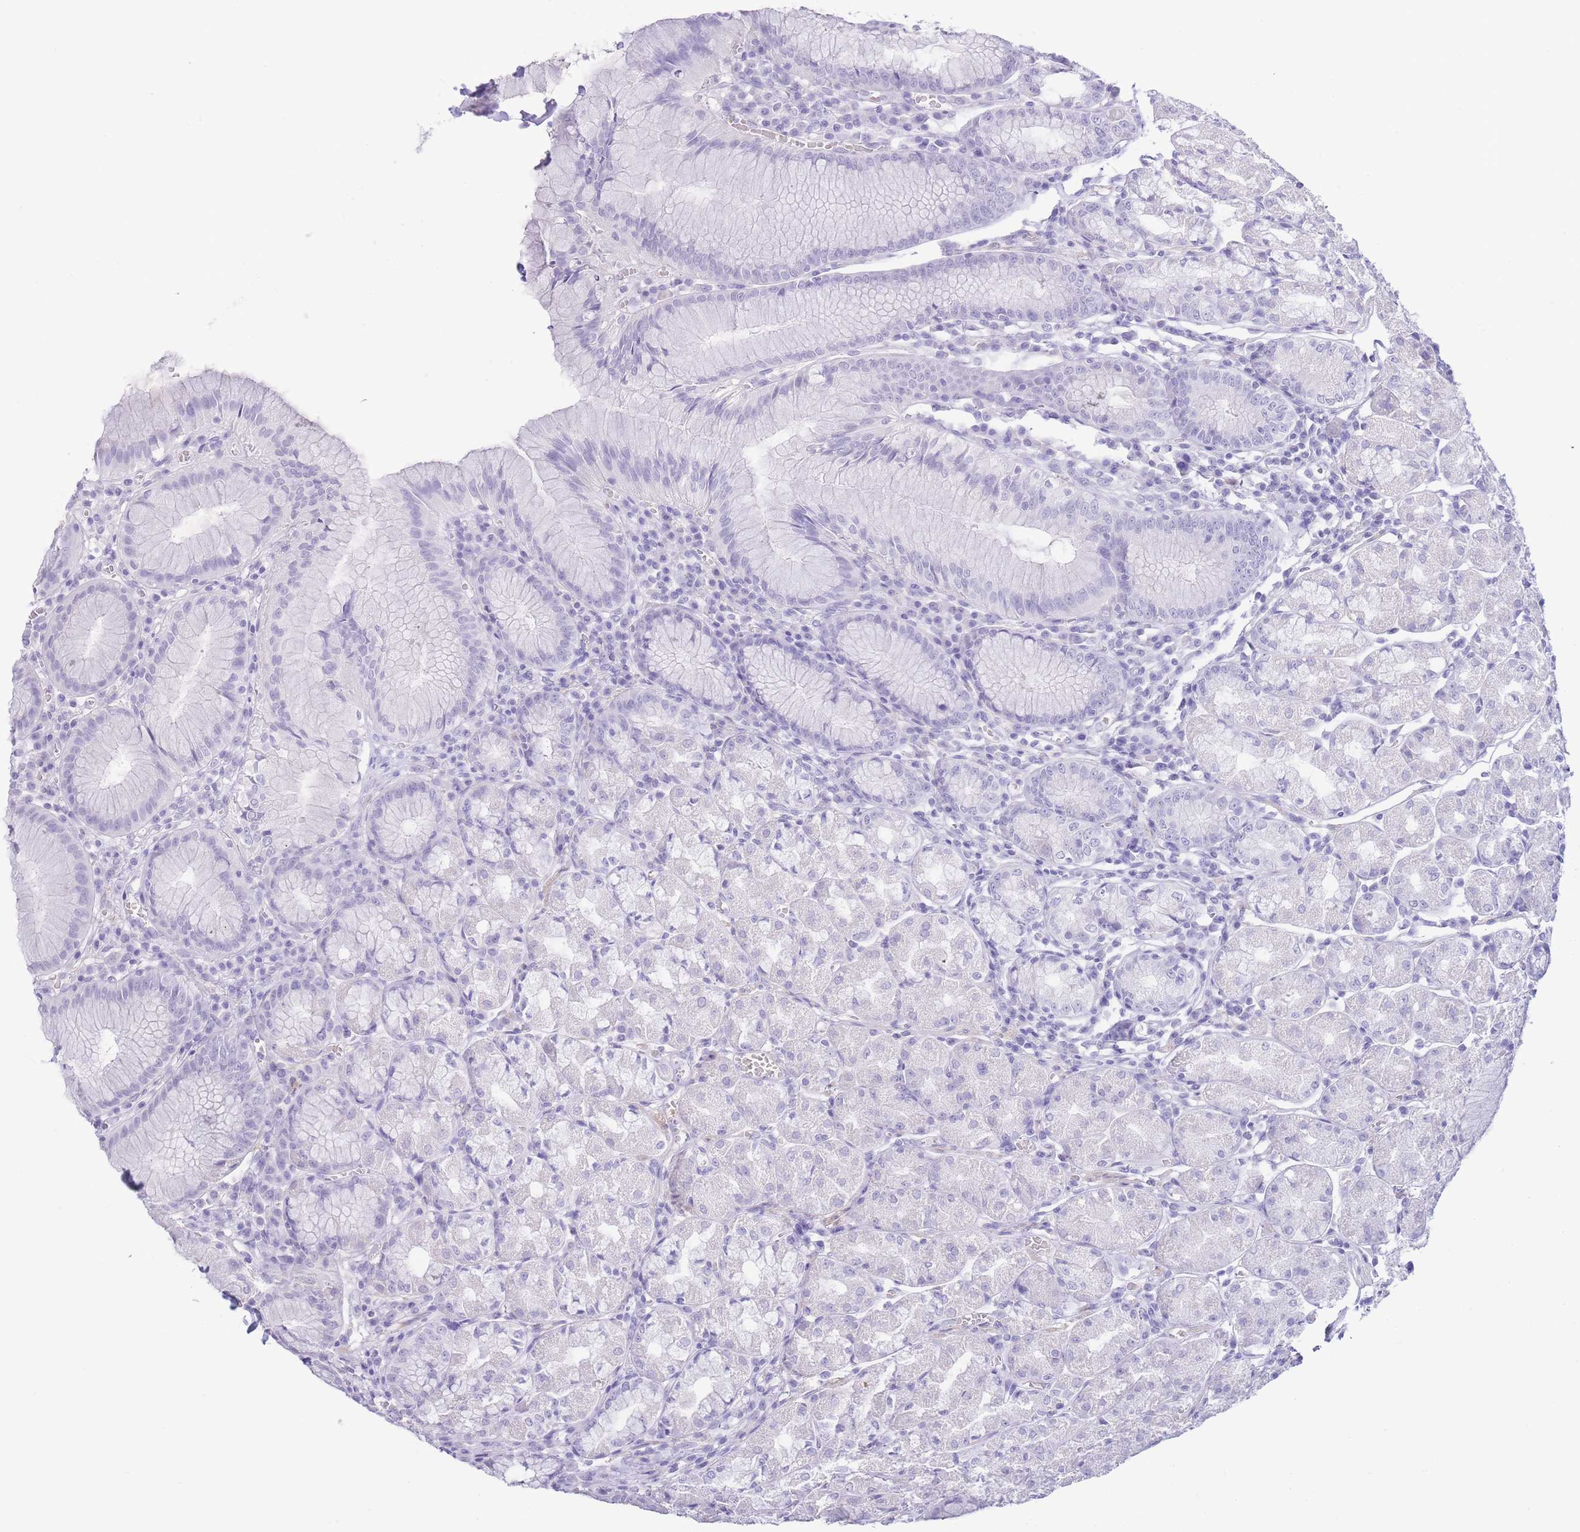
{"staining": {"intensity": "negative", "quantity": "none", "location": "none"}, "tissue": "stomach", "cell_type": "Glandular cells", "image_type": "normal", "snomed": [{"axis": "morphology", "description": "Normal tissue, NOS"}, {"axis": "topography", "description": "Stomach"}], "caption": "DAB (3,3'-diaminobenzidine) immunohistochemical staining of benign stomach displays no significant staining in glandular cells.", "gene": "PKLR", "patient": {"sex": "male", "age": 55}}